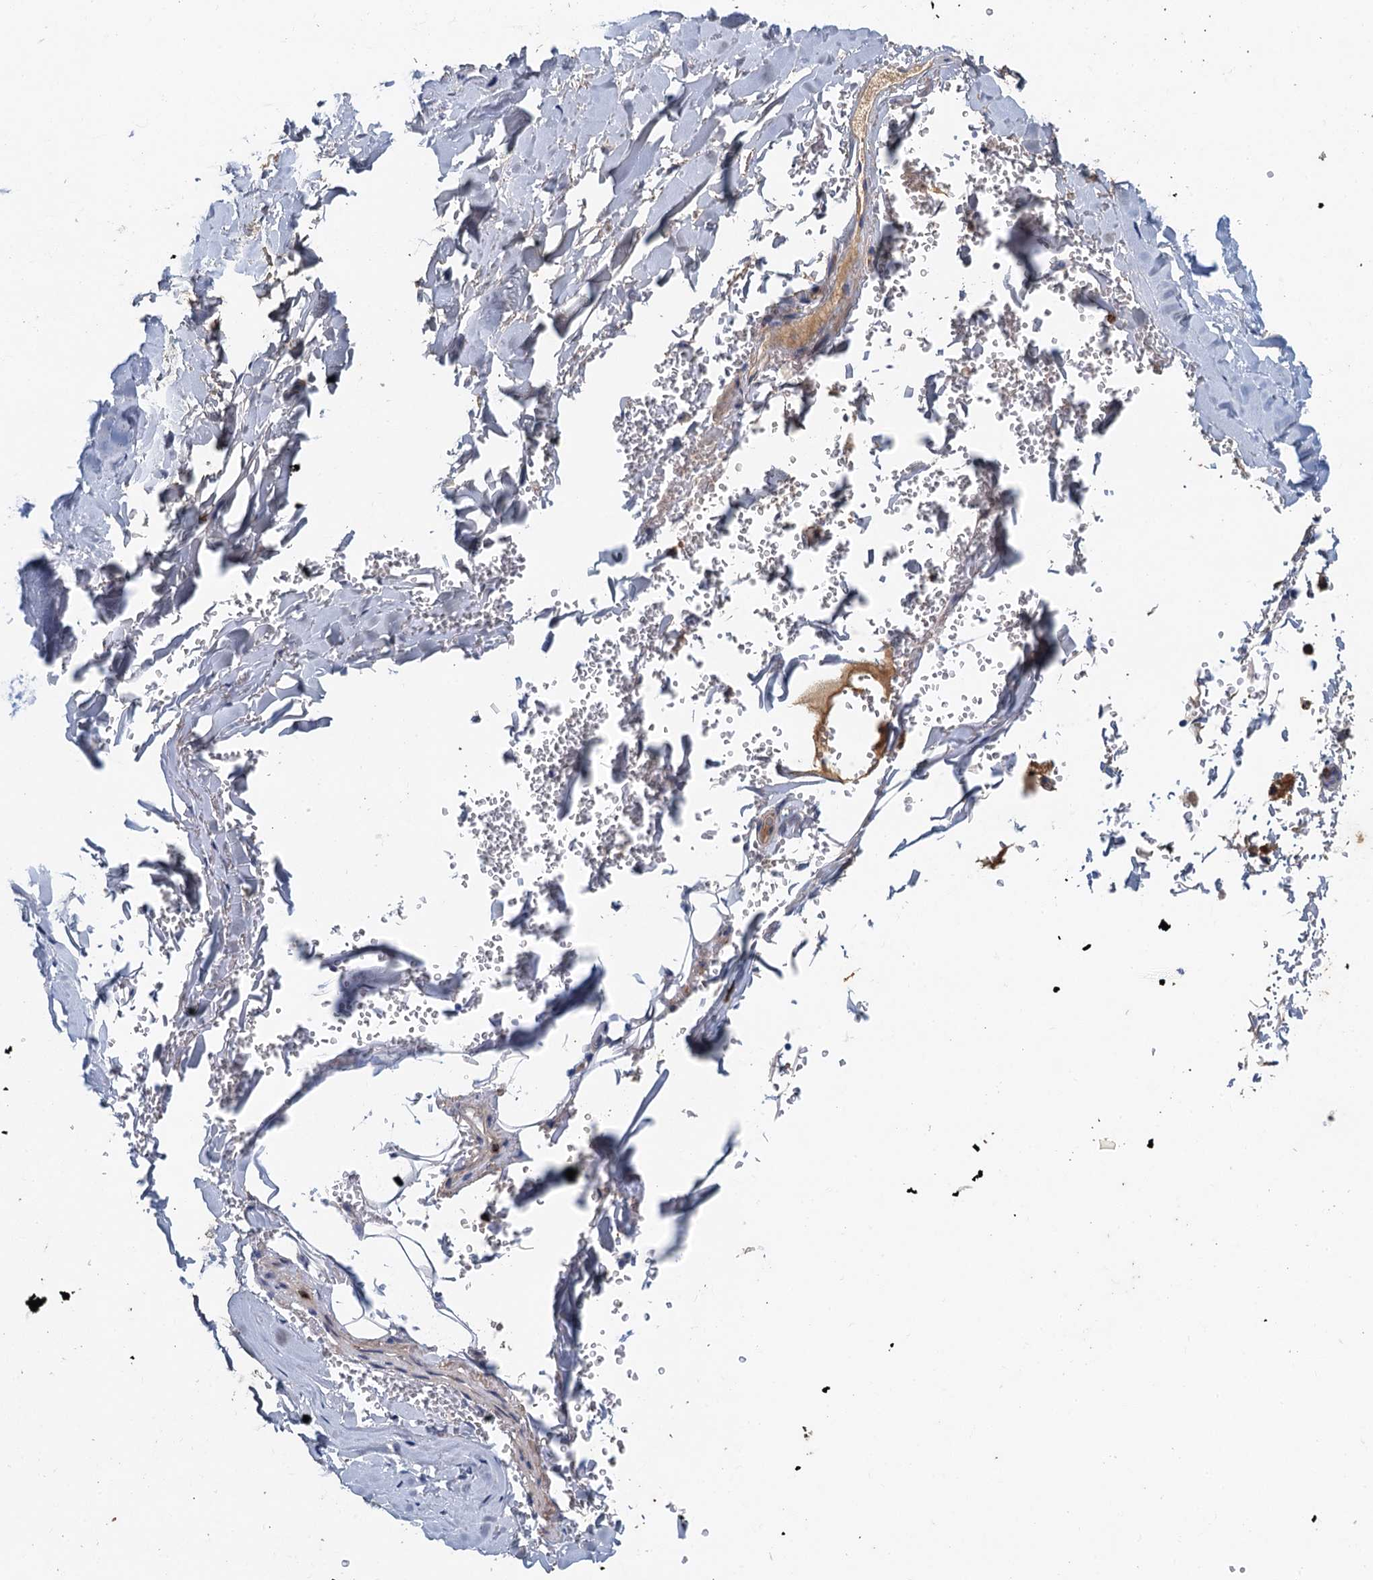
{"staining": {"intensity": "negative", "quantity": "none", "location": "none"}, "tissue": "adipose tissue", "cell_type": "Adipocytes", "image_type": "normal", "snomed": [{"axis": "morphology", "description": "Normal tissue, NOS"}, {"axis": "topography", "description": "Cartilage tissue"}], "caption": "DAB (3,3'-diaminobenzidine) immunohistochemical staining of unremarkable human adipose tissue reveals no significant positivity in adipocytes.", "gene": "TPCN1", "patient": {"sex": "female", "age": 63}}